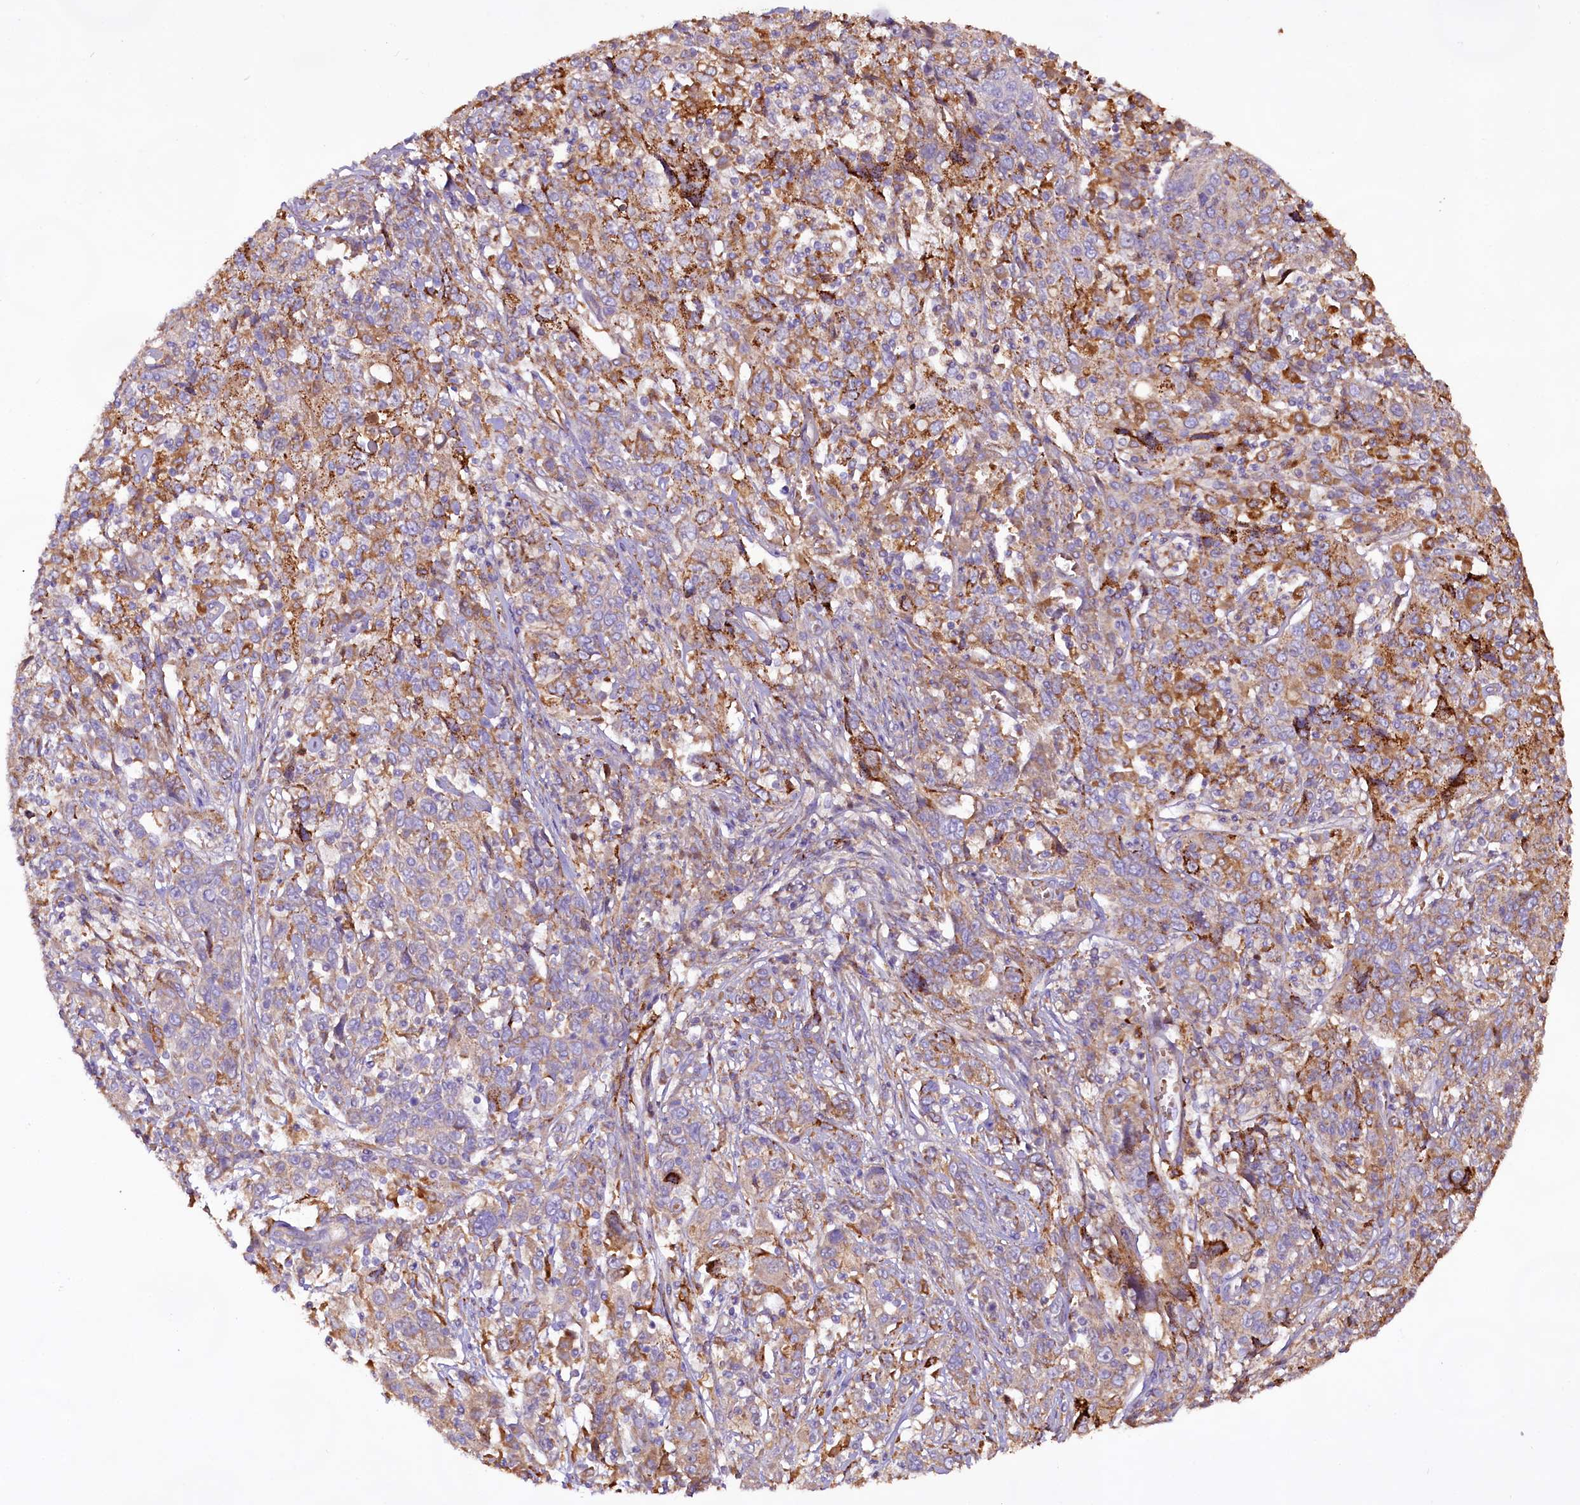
{"staining": {"intensity": "moderate", "quantity": "25%-75%", "location": "cytoplasmic/membranous"}, "tissue": "cervical cancer", "cell_type": "Tumor cells", "image_type": "cancer", "snomed": [{"axis": "morphology", "description": "Squamous cell carcinoma, NOS"}, {"axis": "topography", "description": "Cervix"}], "caption": "Human cervical squamous cell carcinoma stained with a brown dye reveals moderate cytoplasmic/membranous positive expression in approximately 25%-75% of tumor cells.", "gene": "DMXL2", "patient": {"sex": "female", "age": 46}}